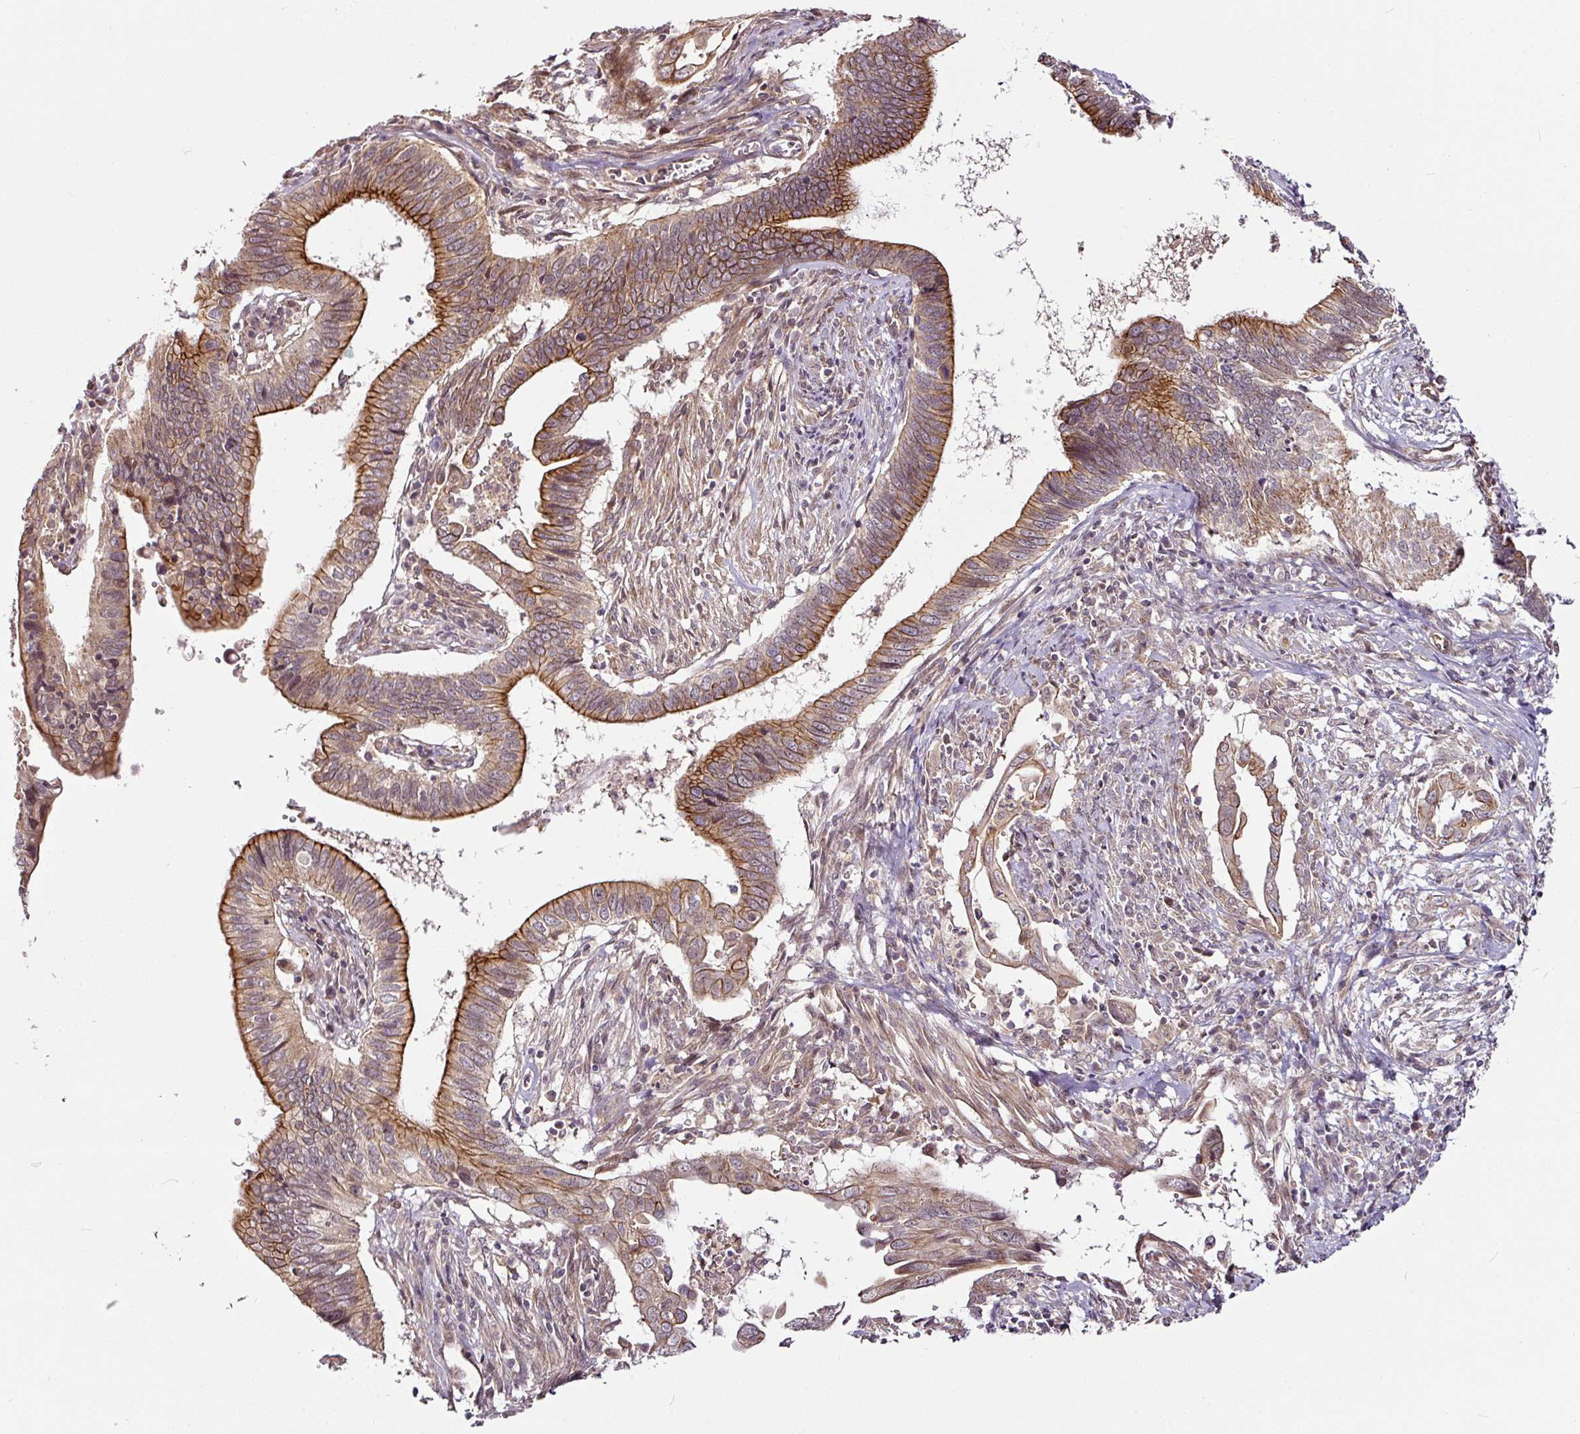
{"staining": {"intensity": "strong", "quantity": ">75%", "location": "cytoplasmic/membranous"}, "tissue": "cervical cancer", "cell_type": "Tumor cells", "image_type": "cancer", "snomed": [{"axis": "morphology", "description": "Adenocarcinoma, NOS"}, {"axis": "topography", "description": "Cervix"}], "caption": "Human adenocarcinoma (cervical) stained with a protein marker exhibits strong staining in tumor cells.", "gene": "DCAF13", "patient": {"sex": "female", "age": 42}}